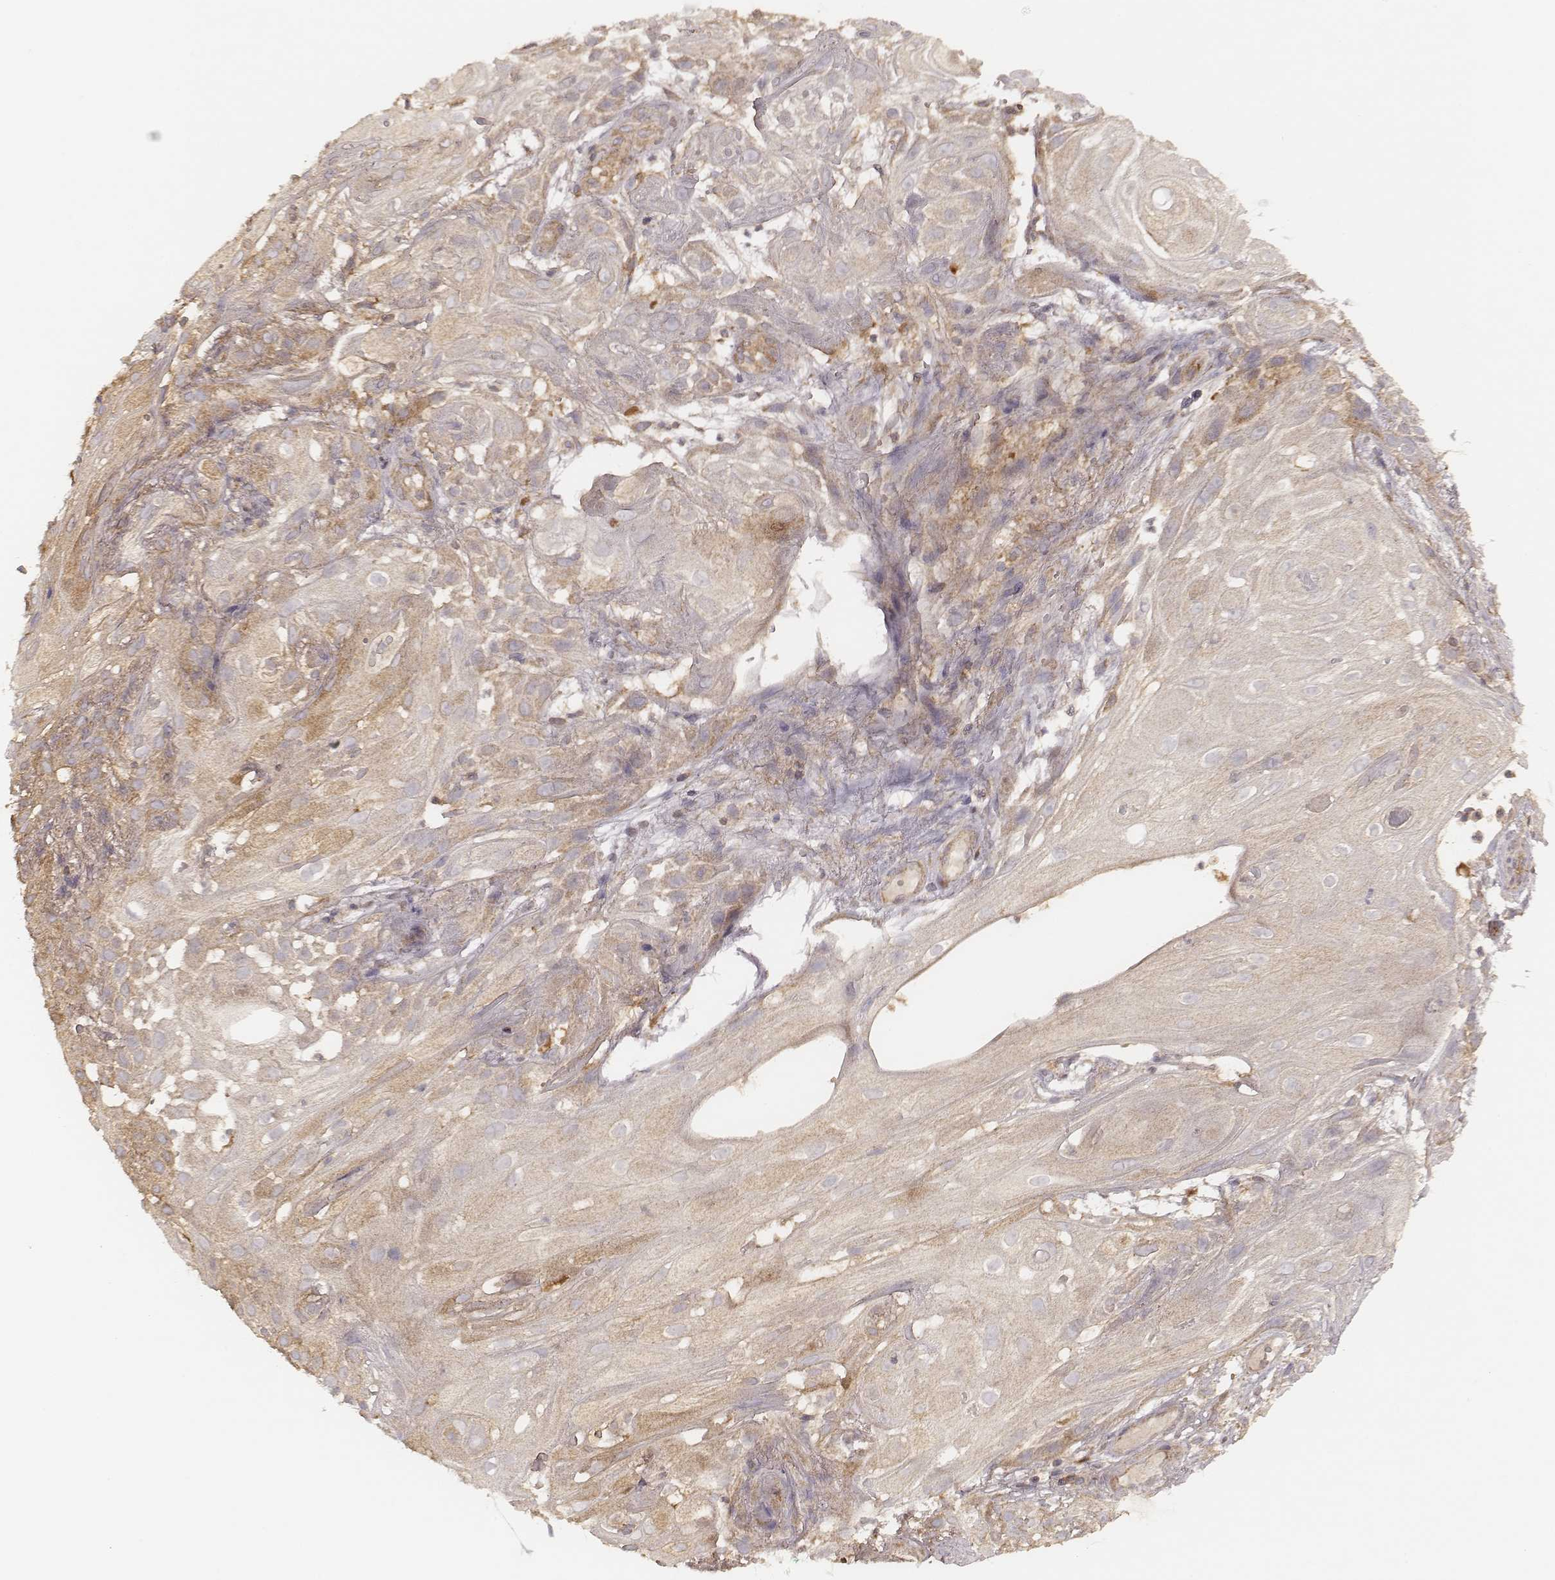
{"staining": {"intensity": "moderate", "quantity": ">75%", "location": "cytoplasmic/membranous"}, "tissue": "skin cancer", "cell_type": "Tumor cells", "image_type": "cancer", "snomed": [{"axis": "morphology", "description": "Squamous cell carcinoma, NOS"}, {"axis": "topography", "description": "Skin"}], "caption": "Protein analysis of squamous cell carcinoma (skin) tissue demonstrates moderate cytoplasmic/membranous expression in approximately >75% of tumor cells.", "gene": "CARS1", "patient": {"sex": "male", "age": 62}}